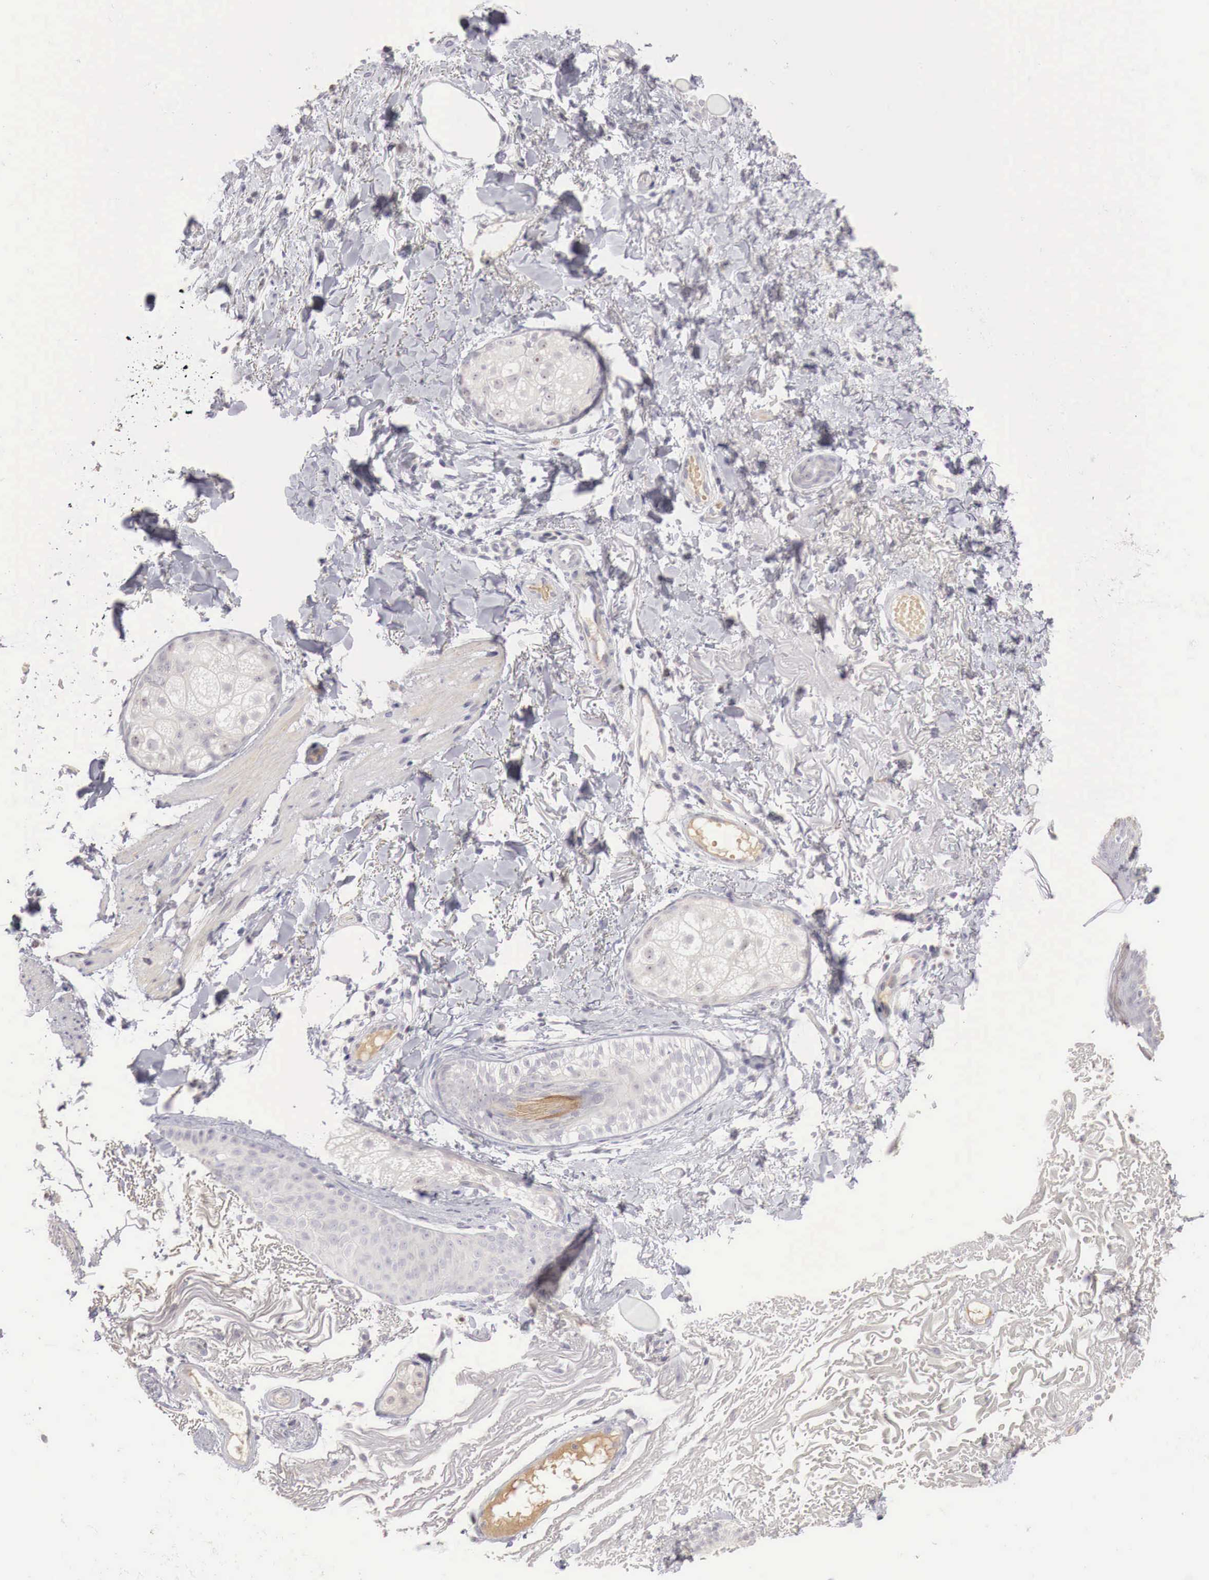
{"staining": {"intensity": "negative", "quantity": "none", "location": "none"}, "tissue": "skin", "cell_type": "Fibroblasts", "image_type": "normal", "snomed": [{"axis": "morphology", "description": "Normal tissue, NOS"}, {"axis": "morphology", "description": "Neoplasm, benign, NOS"}, {"axis": "topography", "description": "Skin"}], "caption": "Fibroblasts show no significant protein expression in benign skin. (DAB IHC, high magnification).", "gene": "GATA1", "patient": {"sex": "female", "age": 53}}